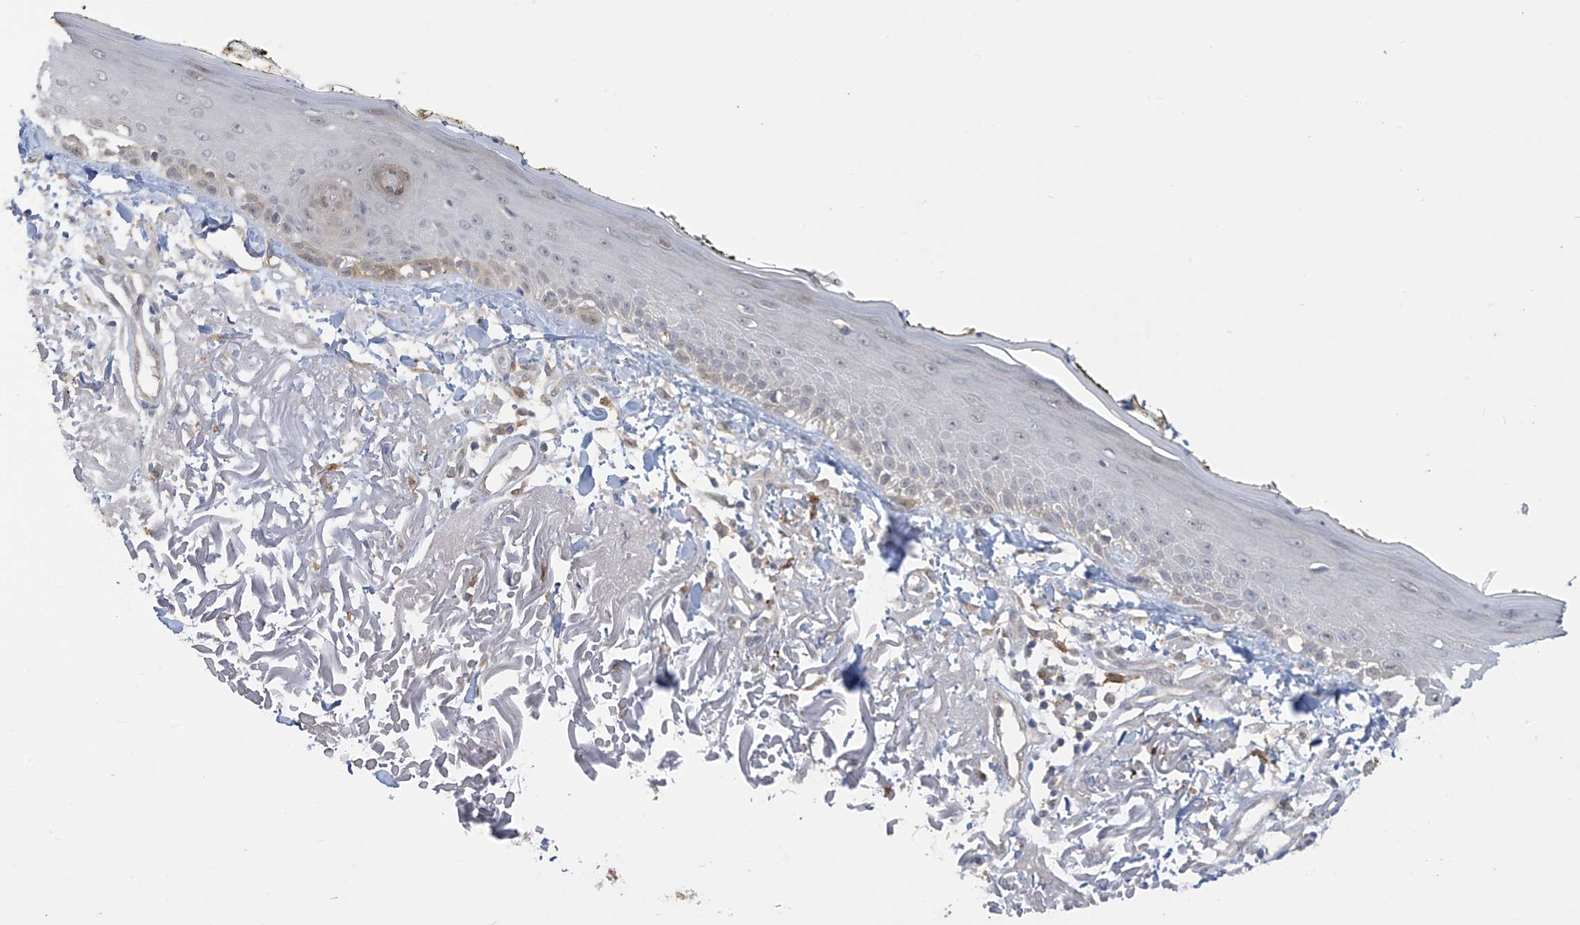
{"staining": {"intensity": "weak", "quantity": "<25%", "location": "cytoplasmic/membranous"}, "tissue": "skin", "cell_type": "Fibroblasts", "image_type": "normal", "snomed": [{"axis": "morphology", "description": "Normal tissue, NOS"}, {"axis": "topography", "description": "Skin"}, {"axis": "topography", "description": "Skeletal muscle"}], "caption": "There is no significant positivity in fibroblasts of skin. (Brightfield microscopy of DAB immunohistochemistry (IHC) at high magnification).", "gene": "IDH1", "patient": {"sex": "male", "age": 83}}